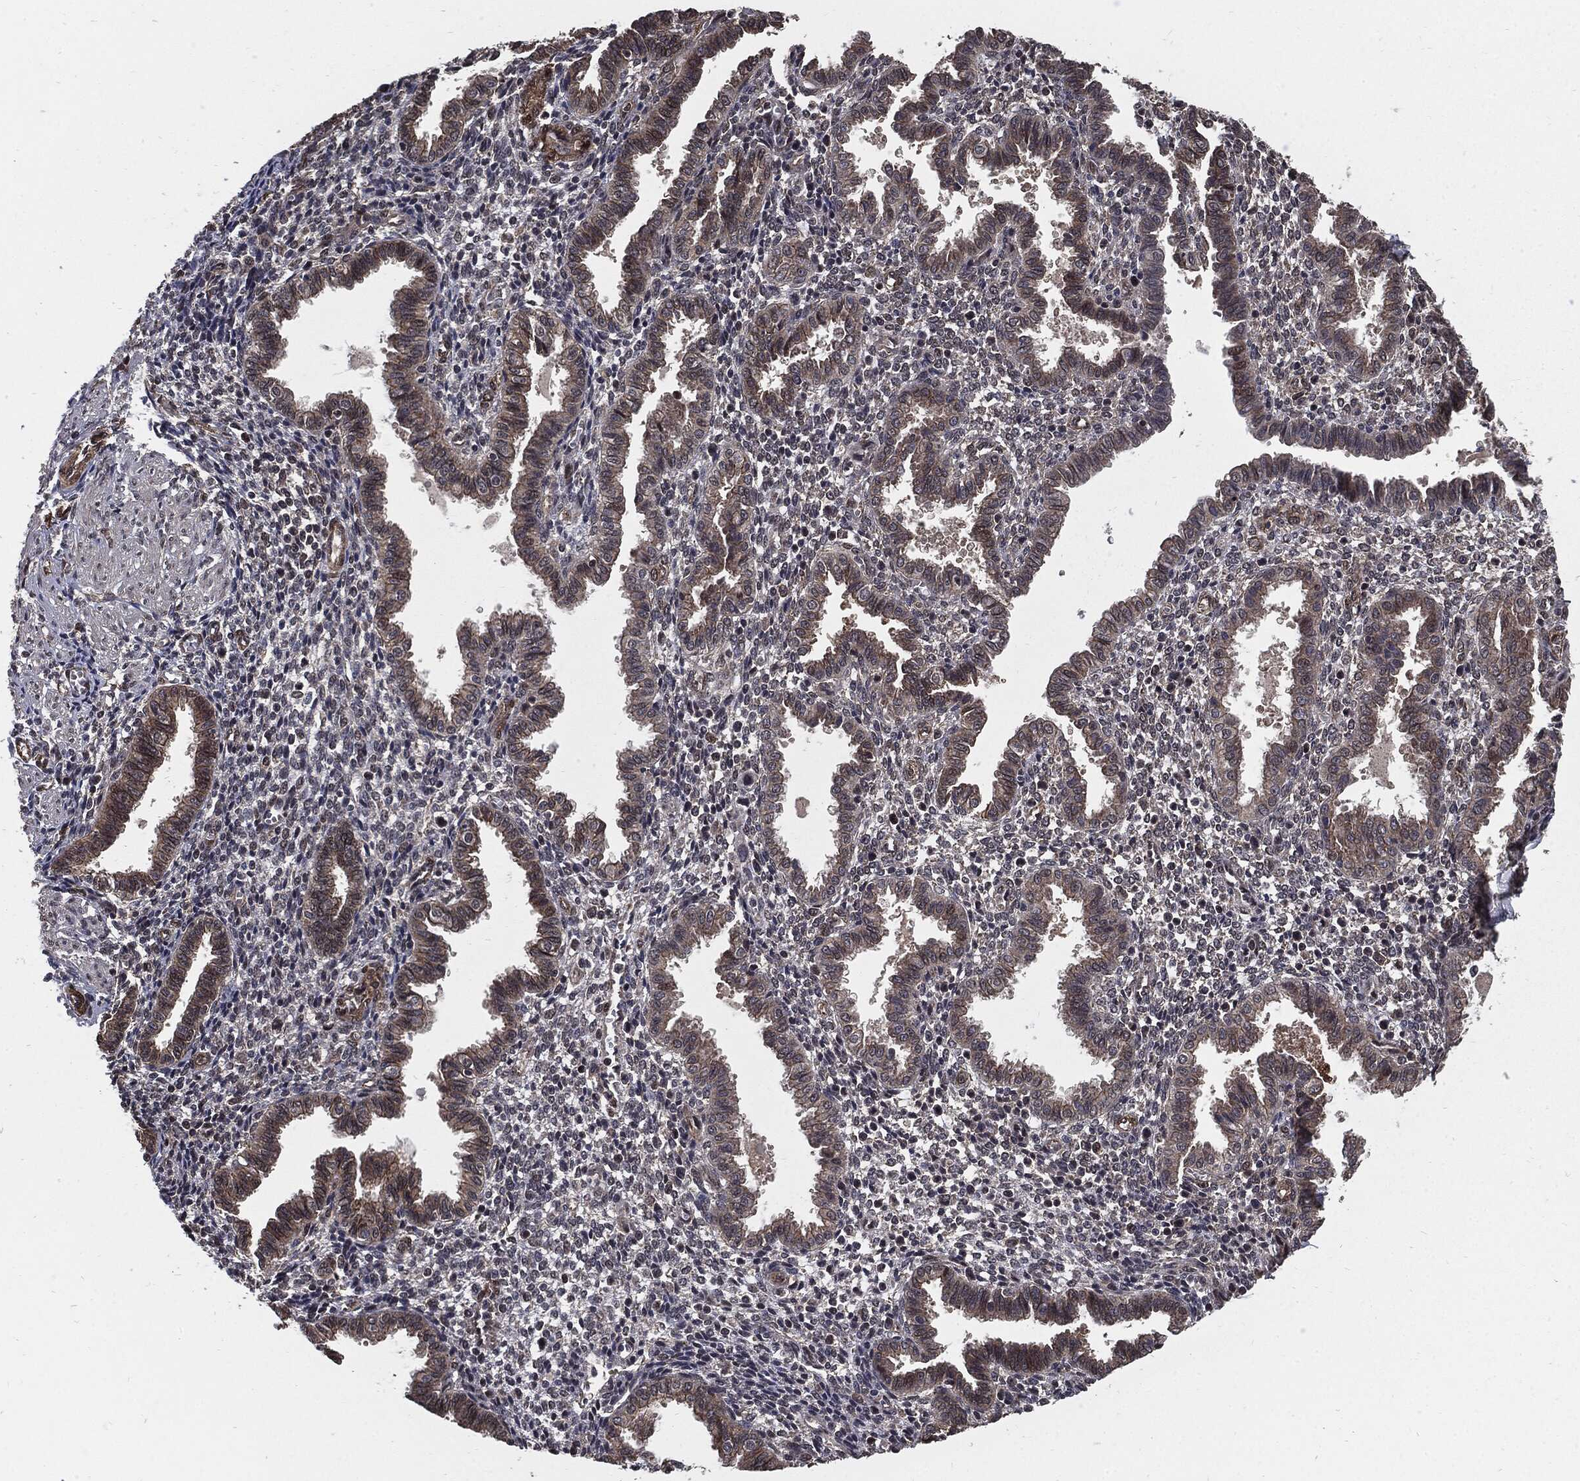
{"staining": {"intensity": "negative", "quantity": "none", "location": "none"}, "tissue": "endometrium", "cell_type": "Cells in endometrial stroma", "image_type": "normal", "snomed": [{"axis": "morphology", "description": "Normal tissue, NOS"}, {"axis": "topography", "description": "Endometrium"}], "caption": "High magnification brightfield microscopy of benign endometrium stained with DAB (brown) and counterstained with hematoxylin (blue): cells in endometrial stroma show no significant positivity. (Stains: DAB immunohistochemistry with hematoxylin counter stain, Microscopy: brightfield microscopy at high magnification).", "gene": "PTPA", "patient": {"sex": "female", "age": 37}}